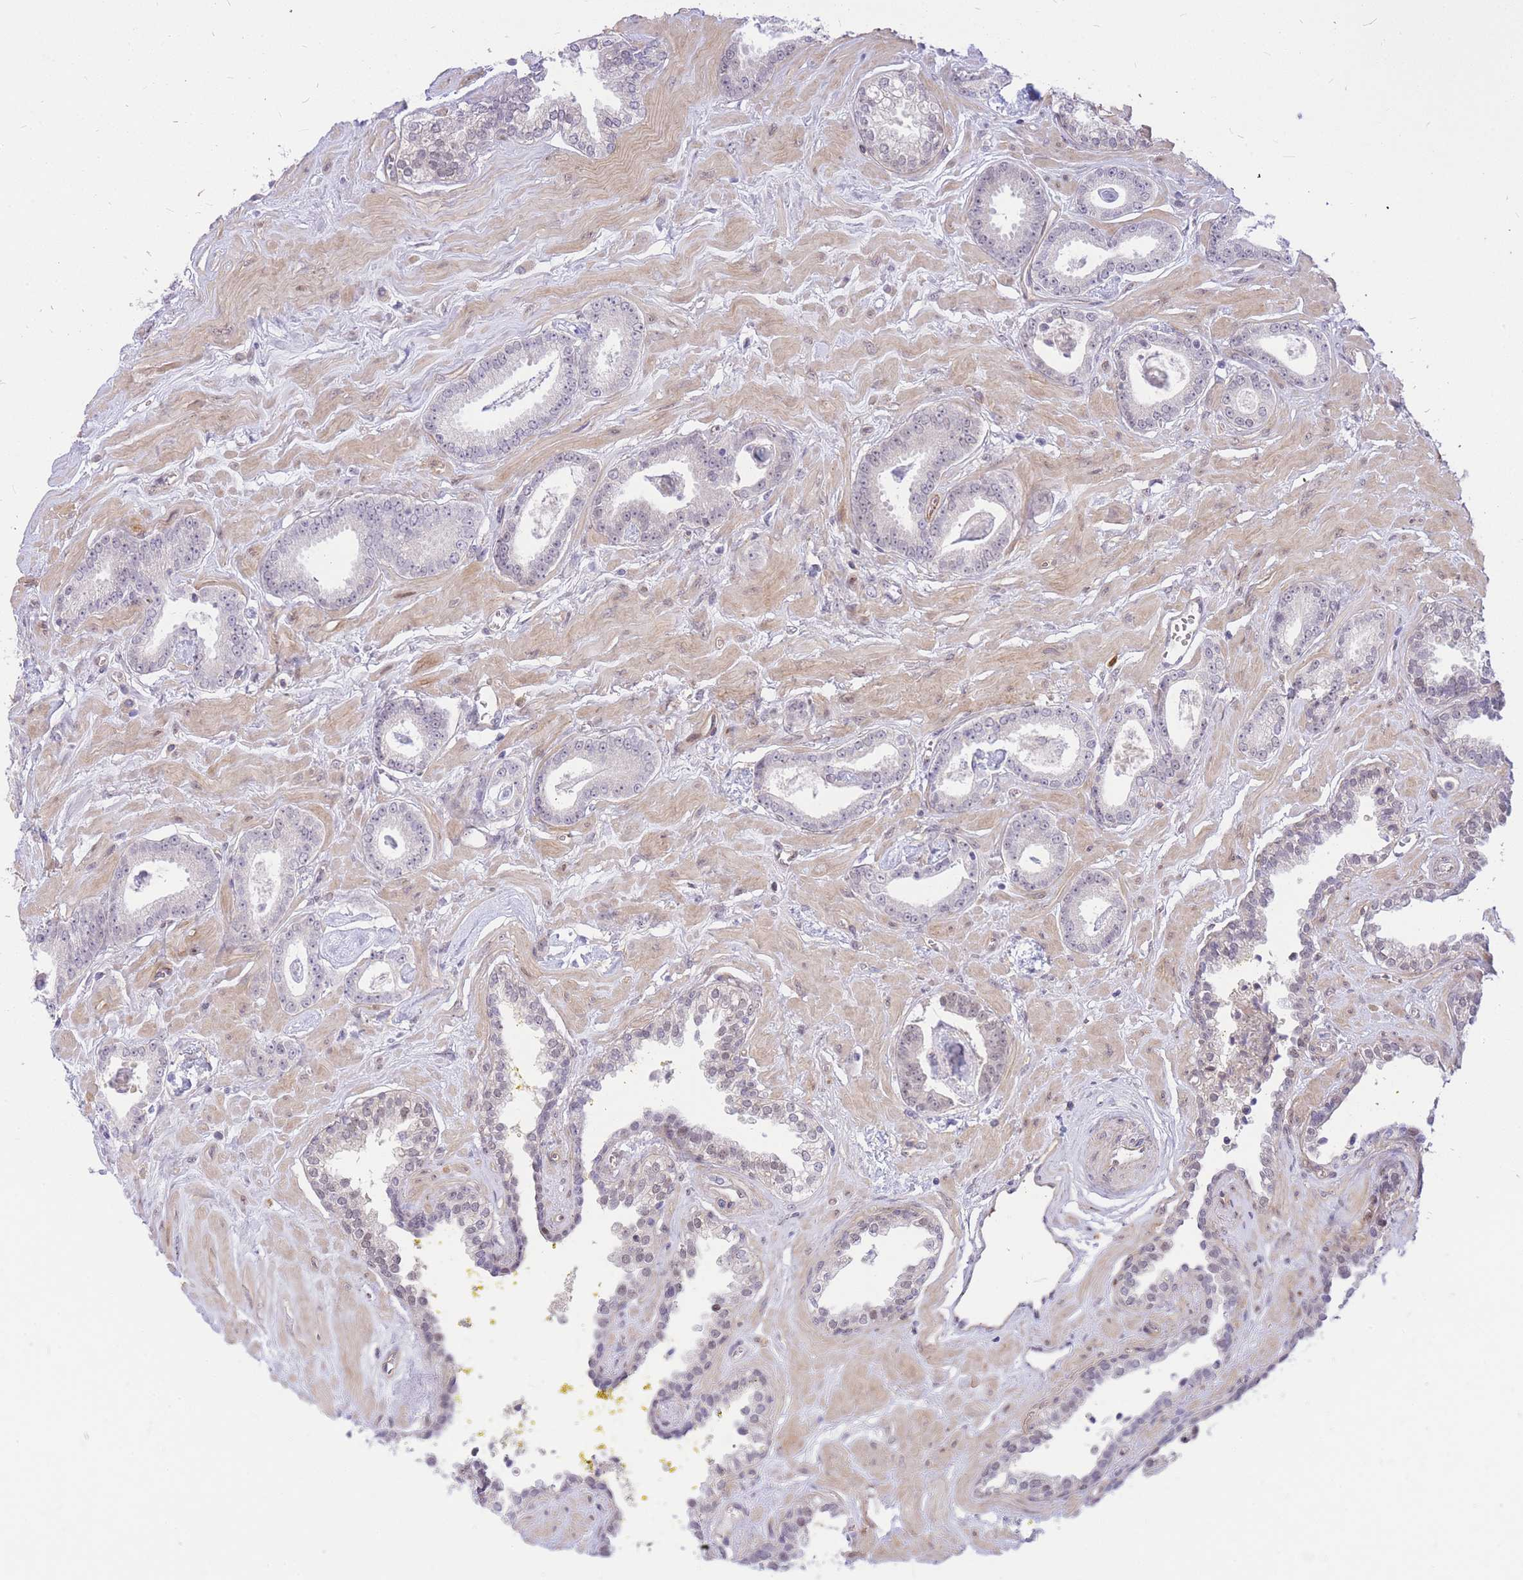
{"staining": {"intensity": "negative", "quantity": "none", "location": "none"}, "tissue": "prostate cancer", "cell_type": "Tumor cells", "image_type": "cancer", "snomed": [{"axis": "morphology", "description": "Adenocarcinoma, Low grade"}, {"axis": "topography", "description": "Prostate"}], "caption": "This histopathology image is of prostate low-grade adenocarcinoma stained with immunohistochemistry to label a protein in brown with the nuclei are counter-stained blue. There is no expression in tumor cells.", "gene": "TLE2", "patient": {"sex": "male", "age": 60}}